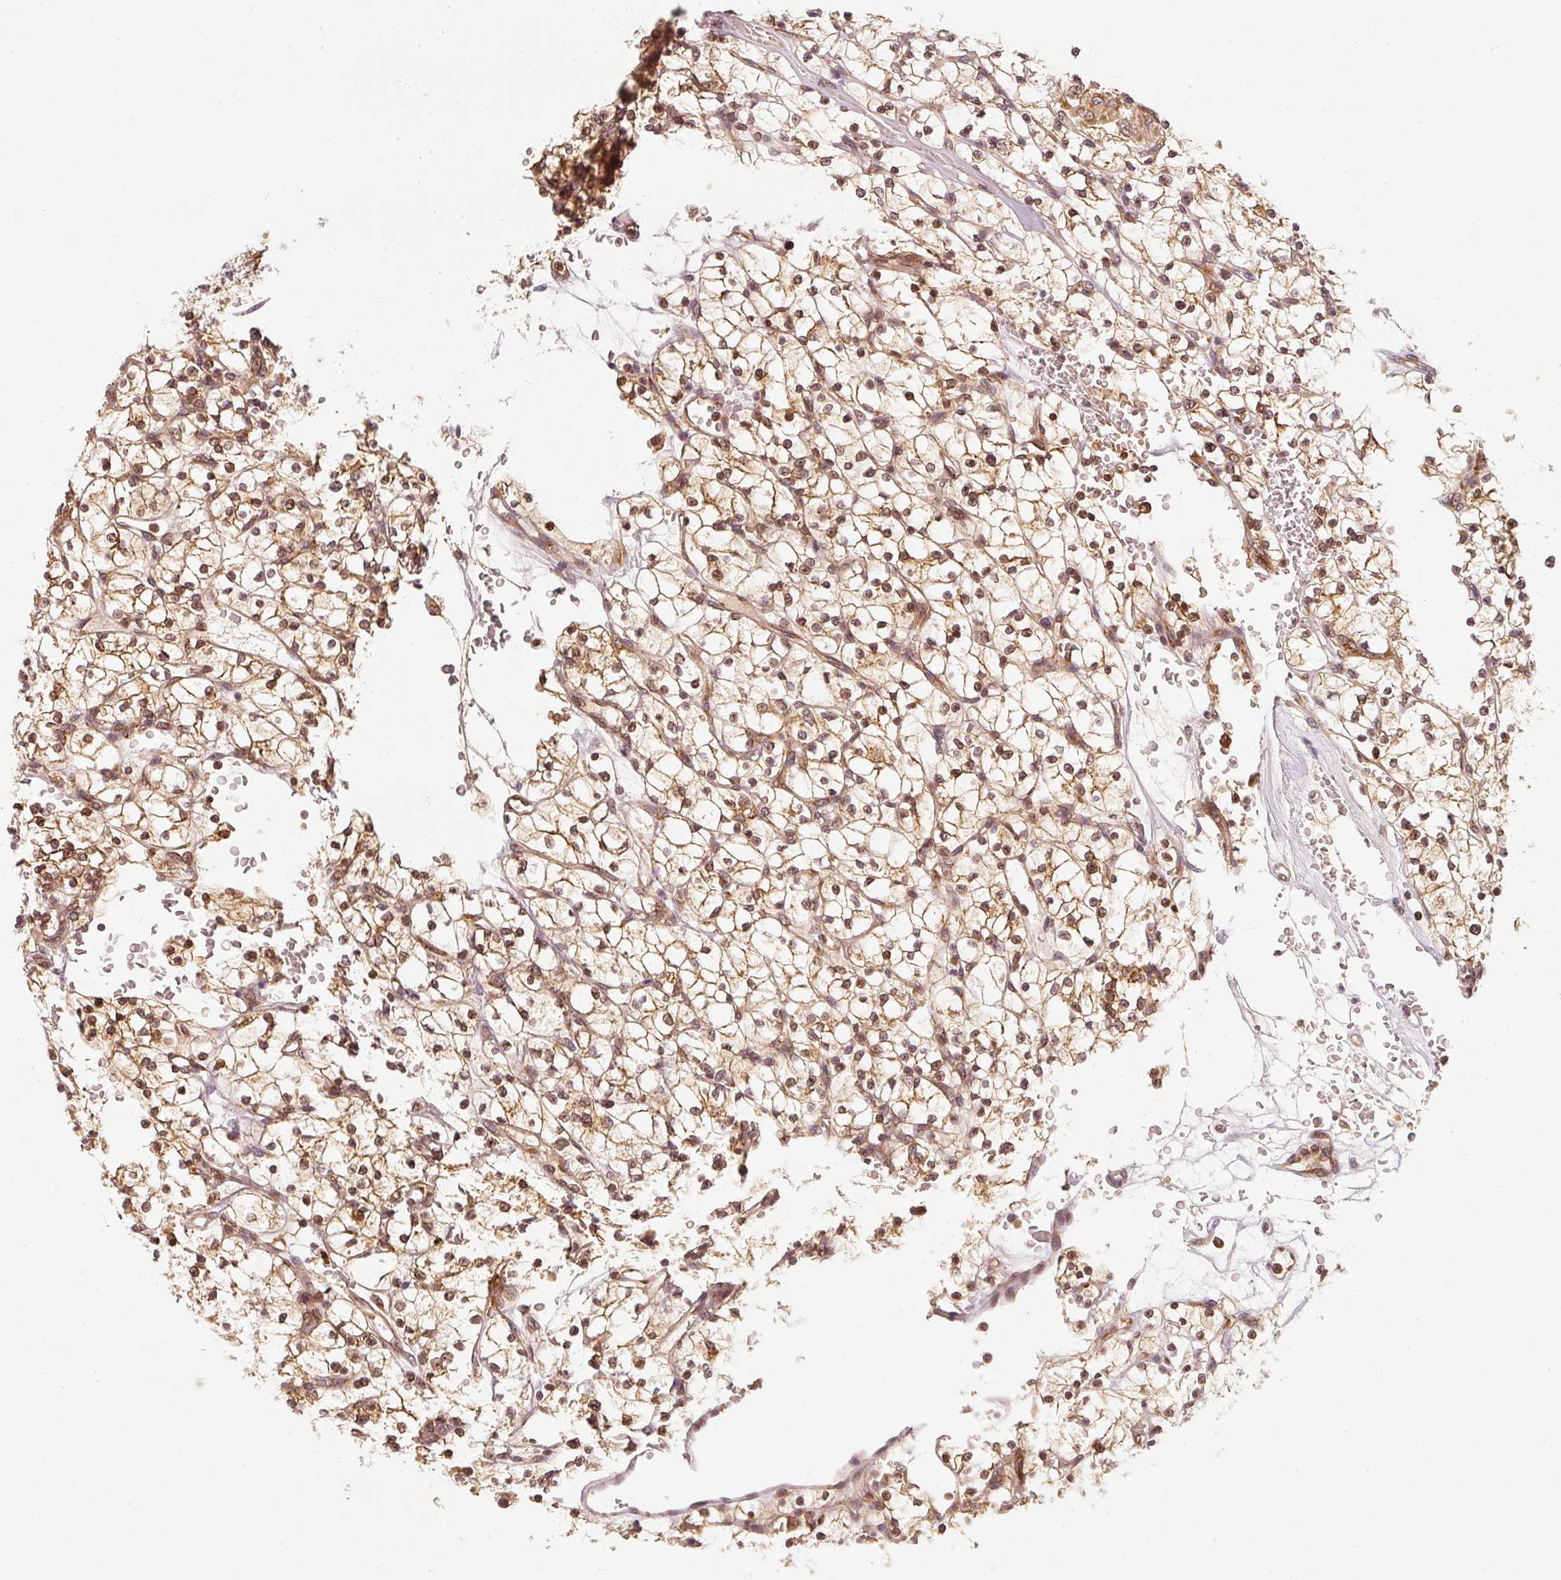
{"staining": {"intensity": "moderate", "quantity": ">75%", "location": "cytoplasmic/membranous"}, "tissue": "renal cancer", "cell_type": "Tumor cells", "image_type": "cancer", "snomed": [{"axis": "morphology", "description": "Adenocarcinoma, NOS"}, {"axis": "topography", "description": "Kidney"}], "caption": "Renal adenocarcinoma stained with DAB (3,3'-diaminobenzidine) immunohistochemistry (IHC) reveals medium levels of moderate cytoplasmic/membranous staining in approximately >75% of tumor cells.", "gene": "EEF1A2", "patient": {"sex": "female", "age": 64}}